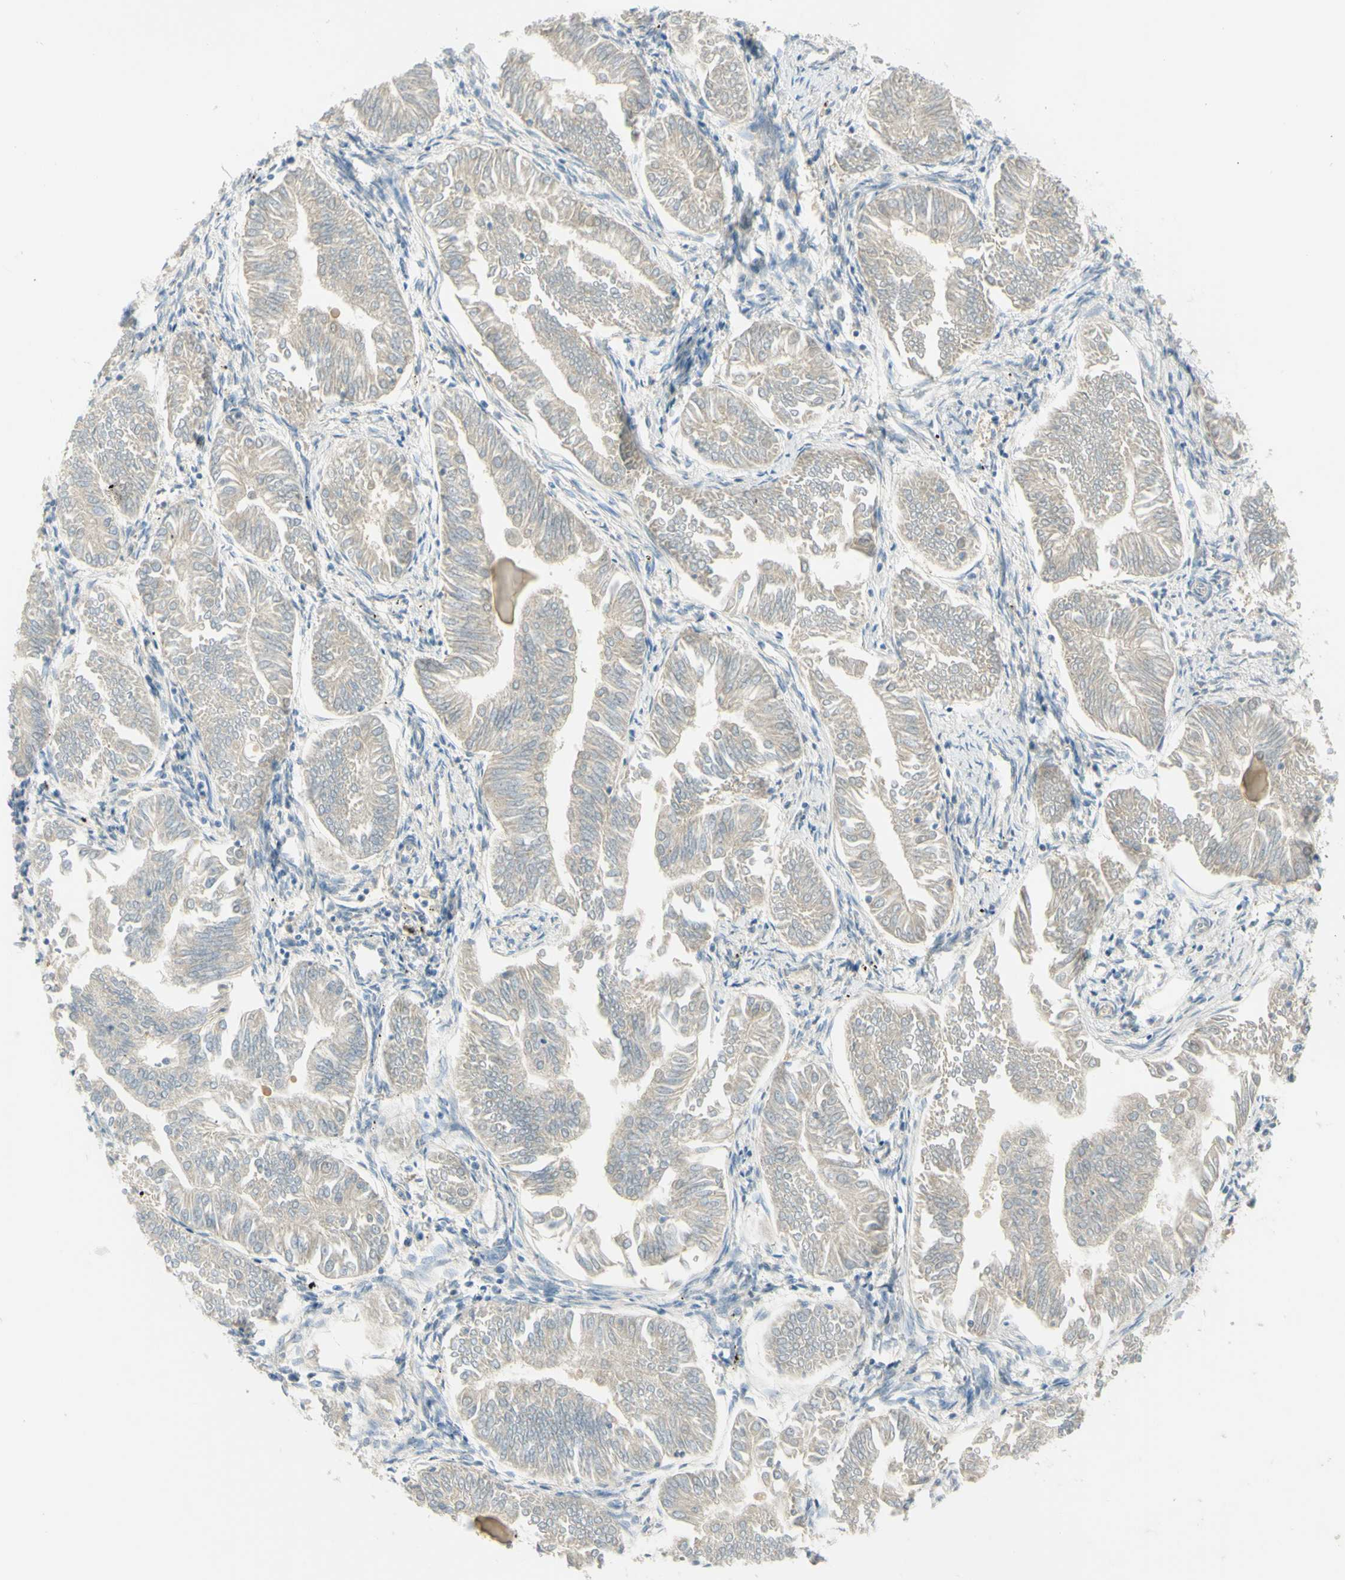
{"staining": {"intensity": "weak", "quantity": ">75%", "location": "cytoplasmic/membranous"}, "tissue": "endometrial cancer", "cell_type": "Tumor cells", "image_type": "cancer", "snomed": [{"axis": "morphology", "description": "Adenocarcinoma, NOS"}, {"axis": "topography", "description": "Endometrium"}], "caption": "Protein expression analysis of human endometrial adenocarcinoma reveals weak cytoplasmic/membranous positivity in approximately >75% of tumor cells.", "gene": "GCNT3", "patient": {"sex": "female", "age": 53}}